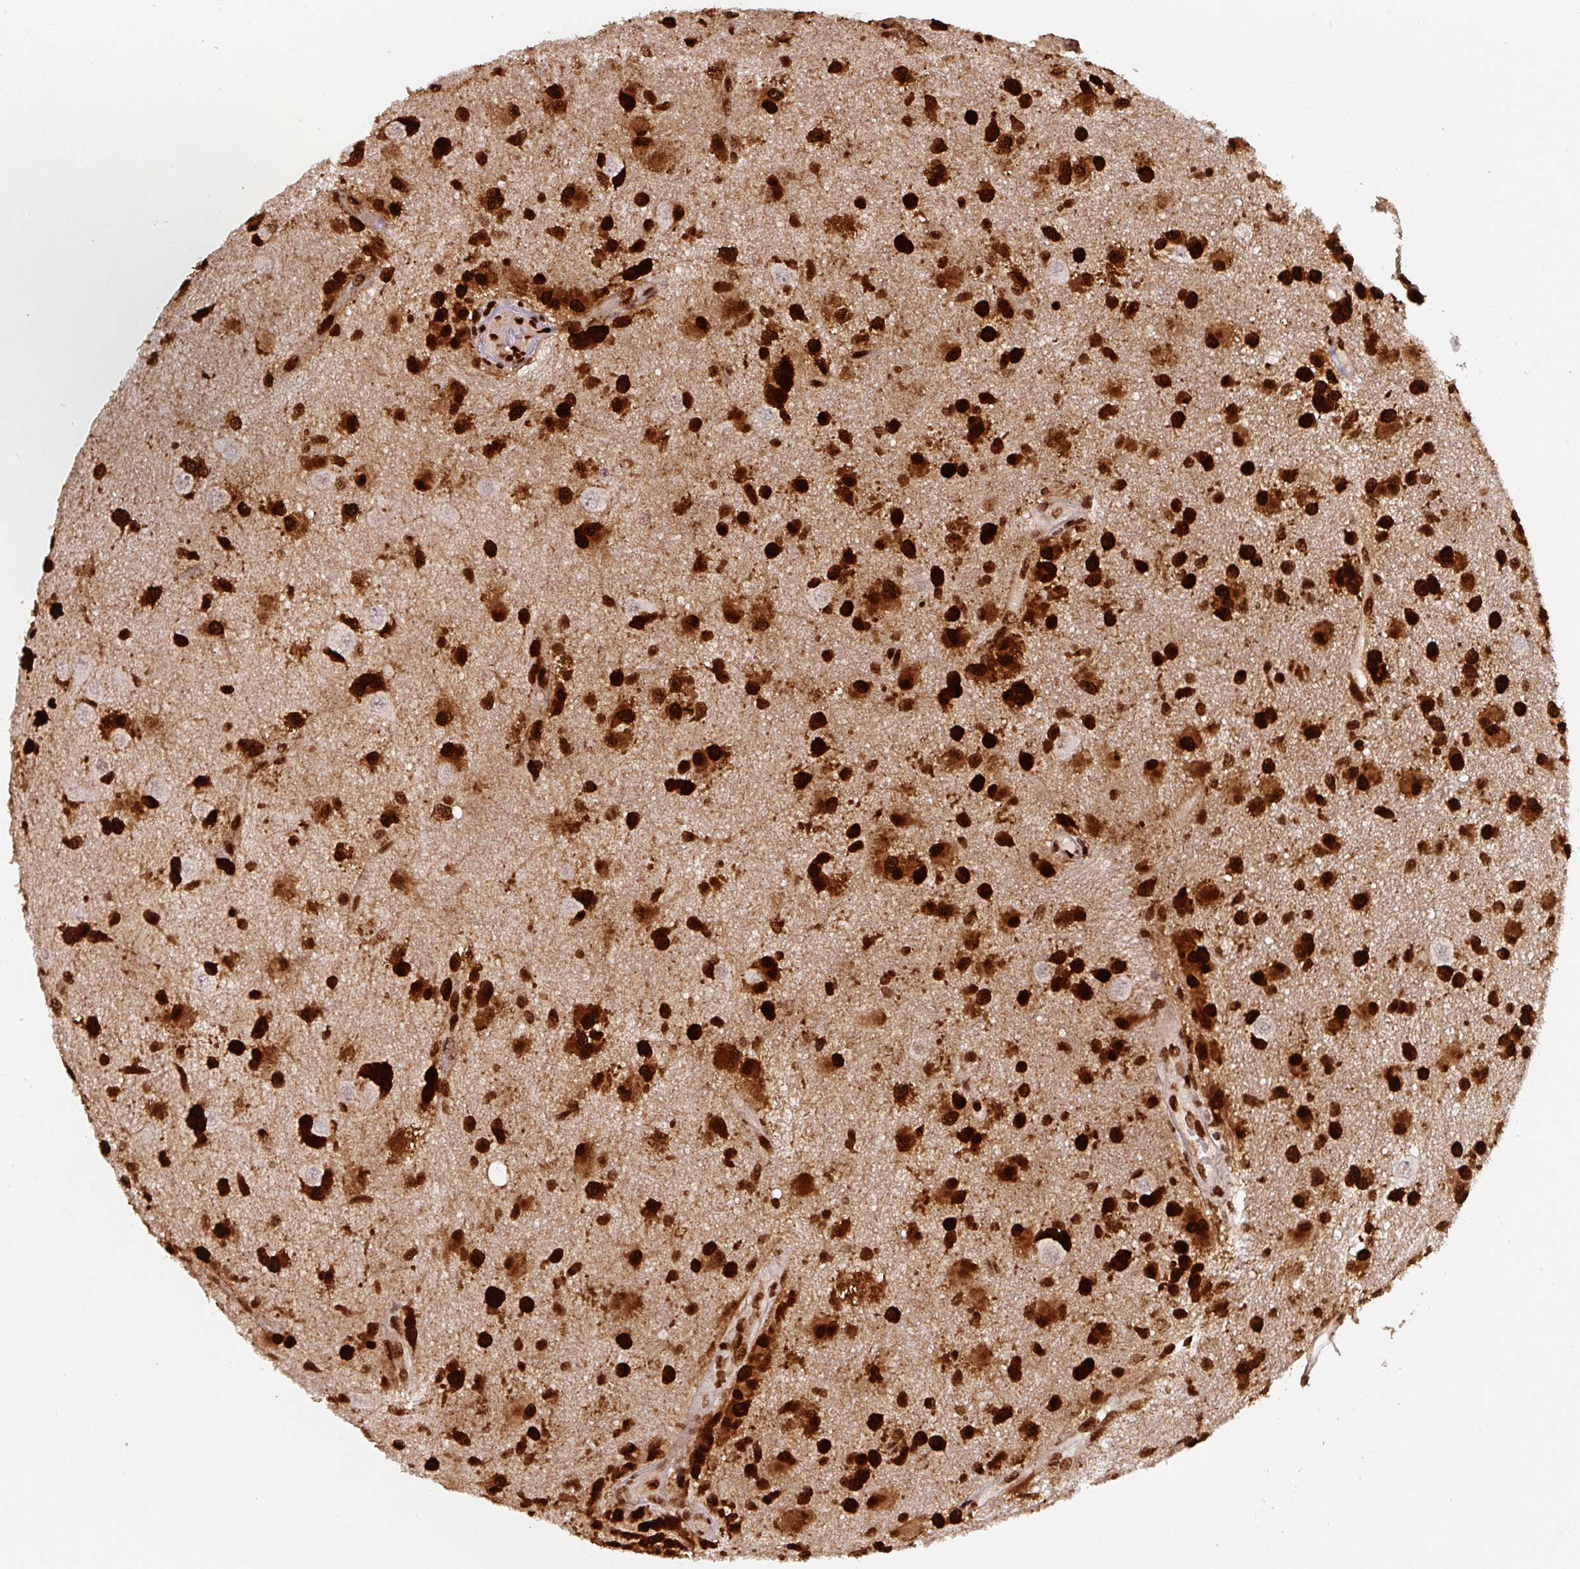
{"staining": {"intensity": "strong", "quantity": ">75%", "location": "nuclear"}, "tissue": "glioma", "cell_type": "Tumor cells", "image_type": "cancer", "snomed": [{"axis": "morphology", "description": "Glioma, malignant, High grade"}, {"axis": "topography", "description": "Brain"}], "caption": "Immunohistochemistry (IHC) image of neoplastic tissue: human glioma stained using IHC shows high levels of strong protein expression localized specifically in the nuclear of tumor cells, appearing as a nuclear brown color.", "gene": "PYDC2", "patient": {"sex": "male", "age": 53}}